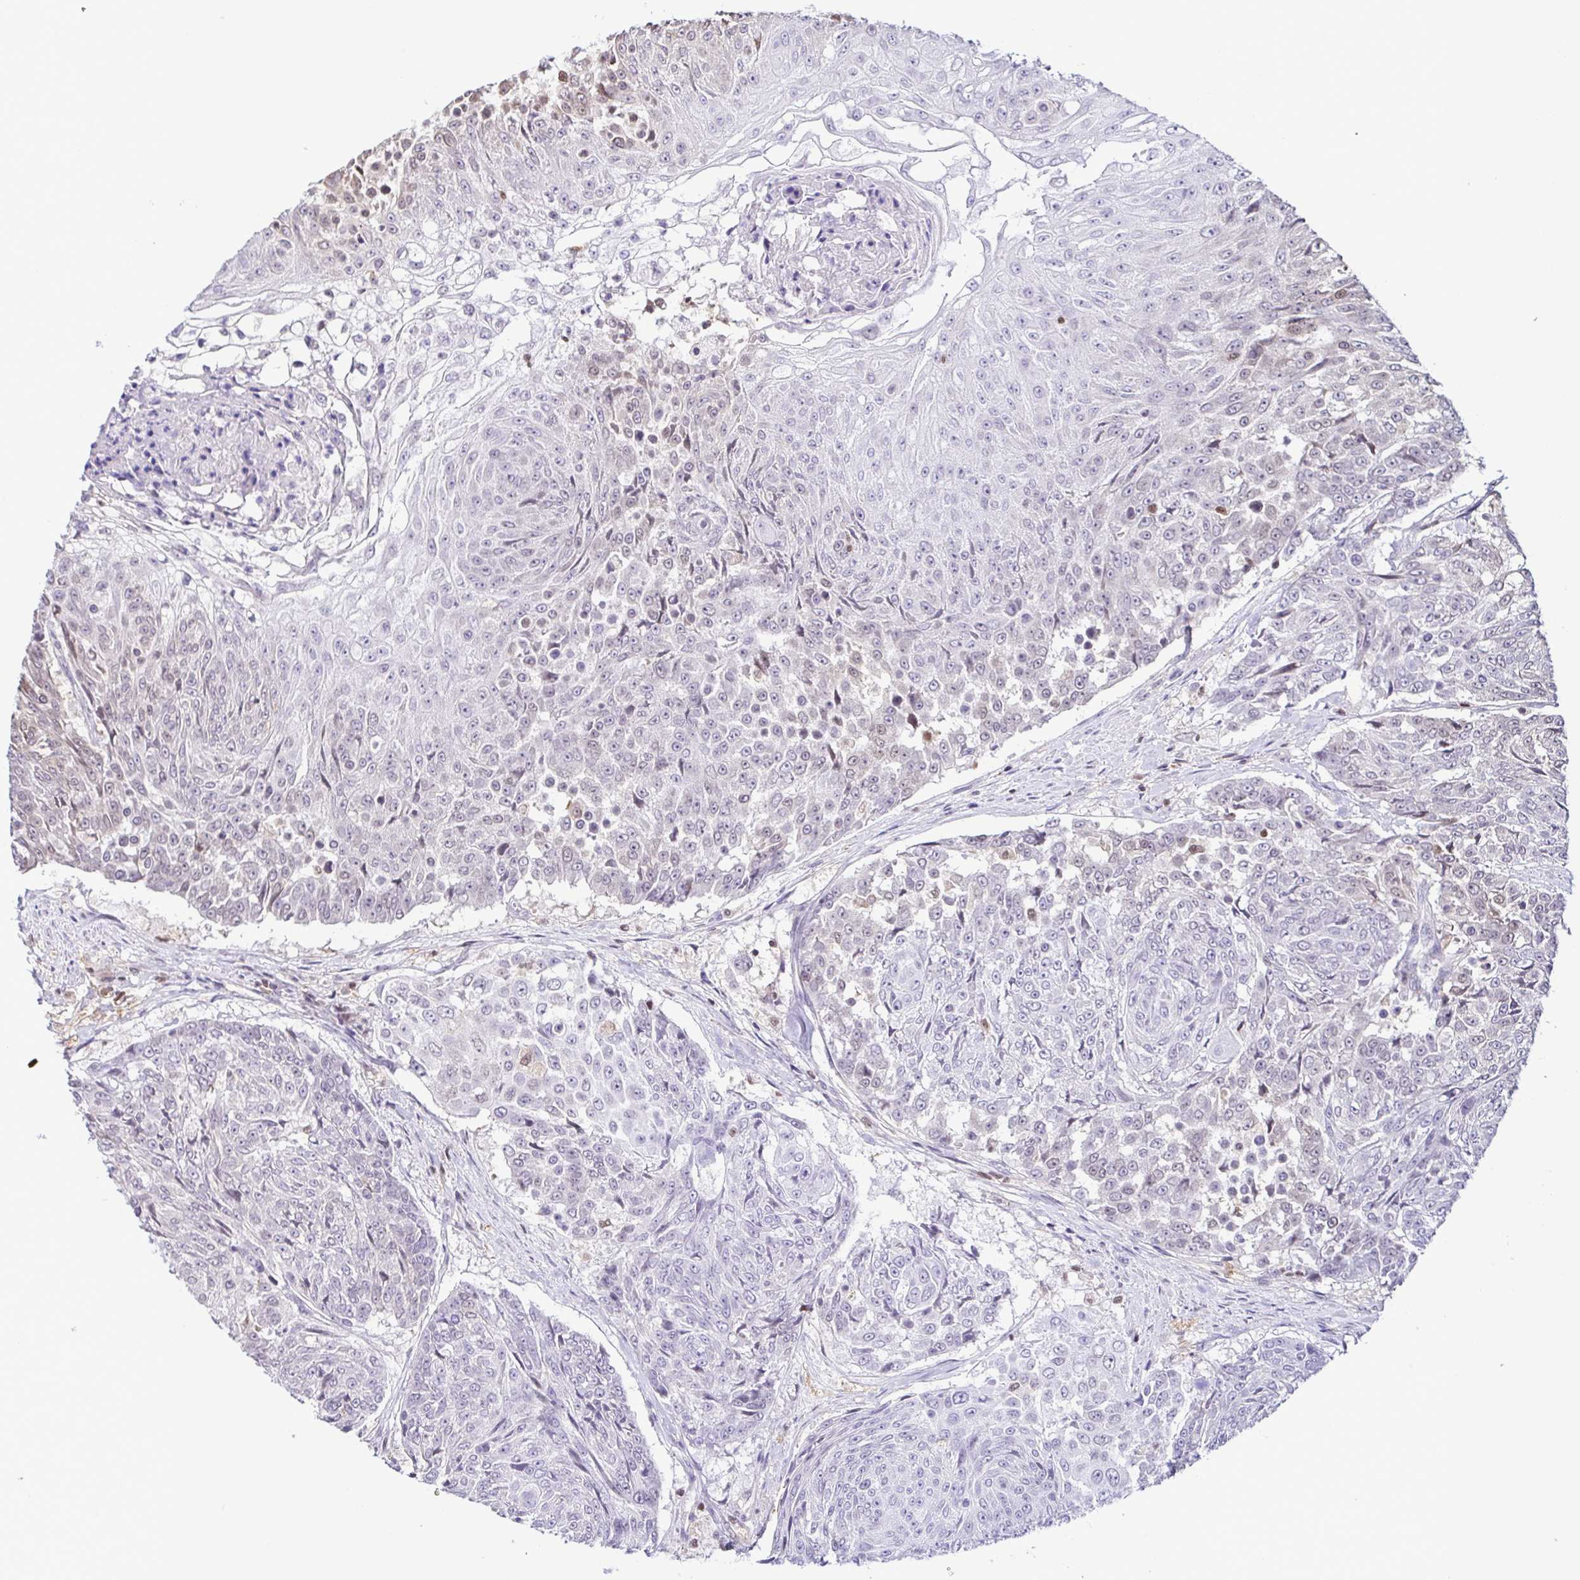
{"staining": {"intensity": "negative", "quantity": "none", "location": "none"}, "tissue": "urothelial cancer", "cell_type": "Tumor cells", "image_type": "cancer", "snomed": [{"axis": "morphology", "description": "Urothelial carcinoma, High grade"}, {"axis": "topography", "description": "Urinary bladder"}], "caption": "Human urothelial cancer stained for a protein using immunohistochemistry reveals no expression in tumor cells.", "gene": "PSMB9", "patient": {"sex": "female", "age": 63}}